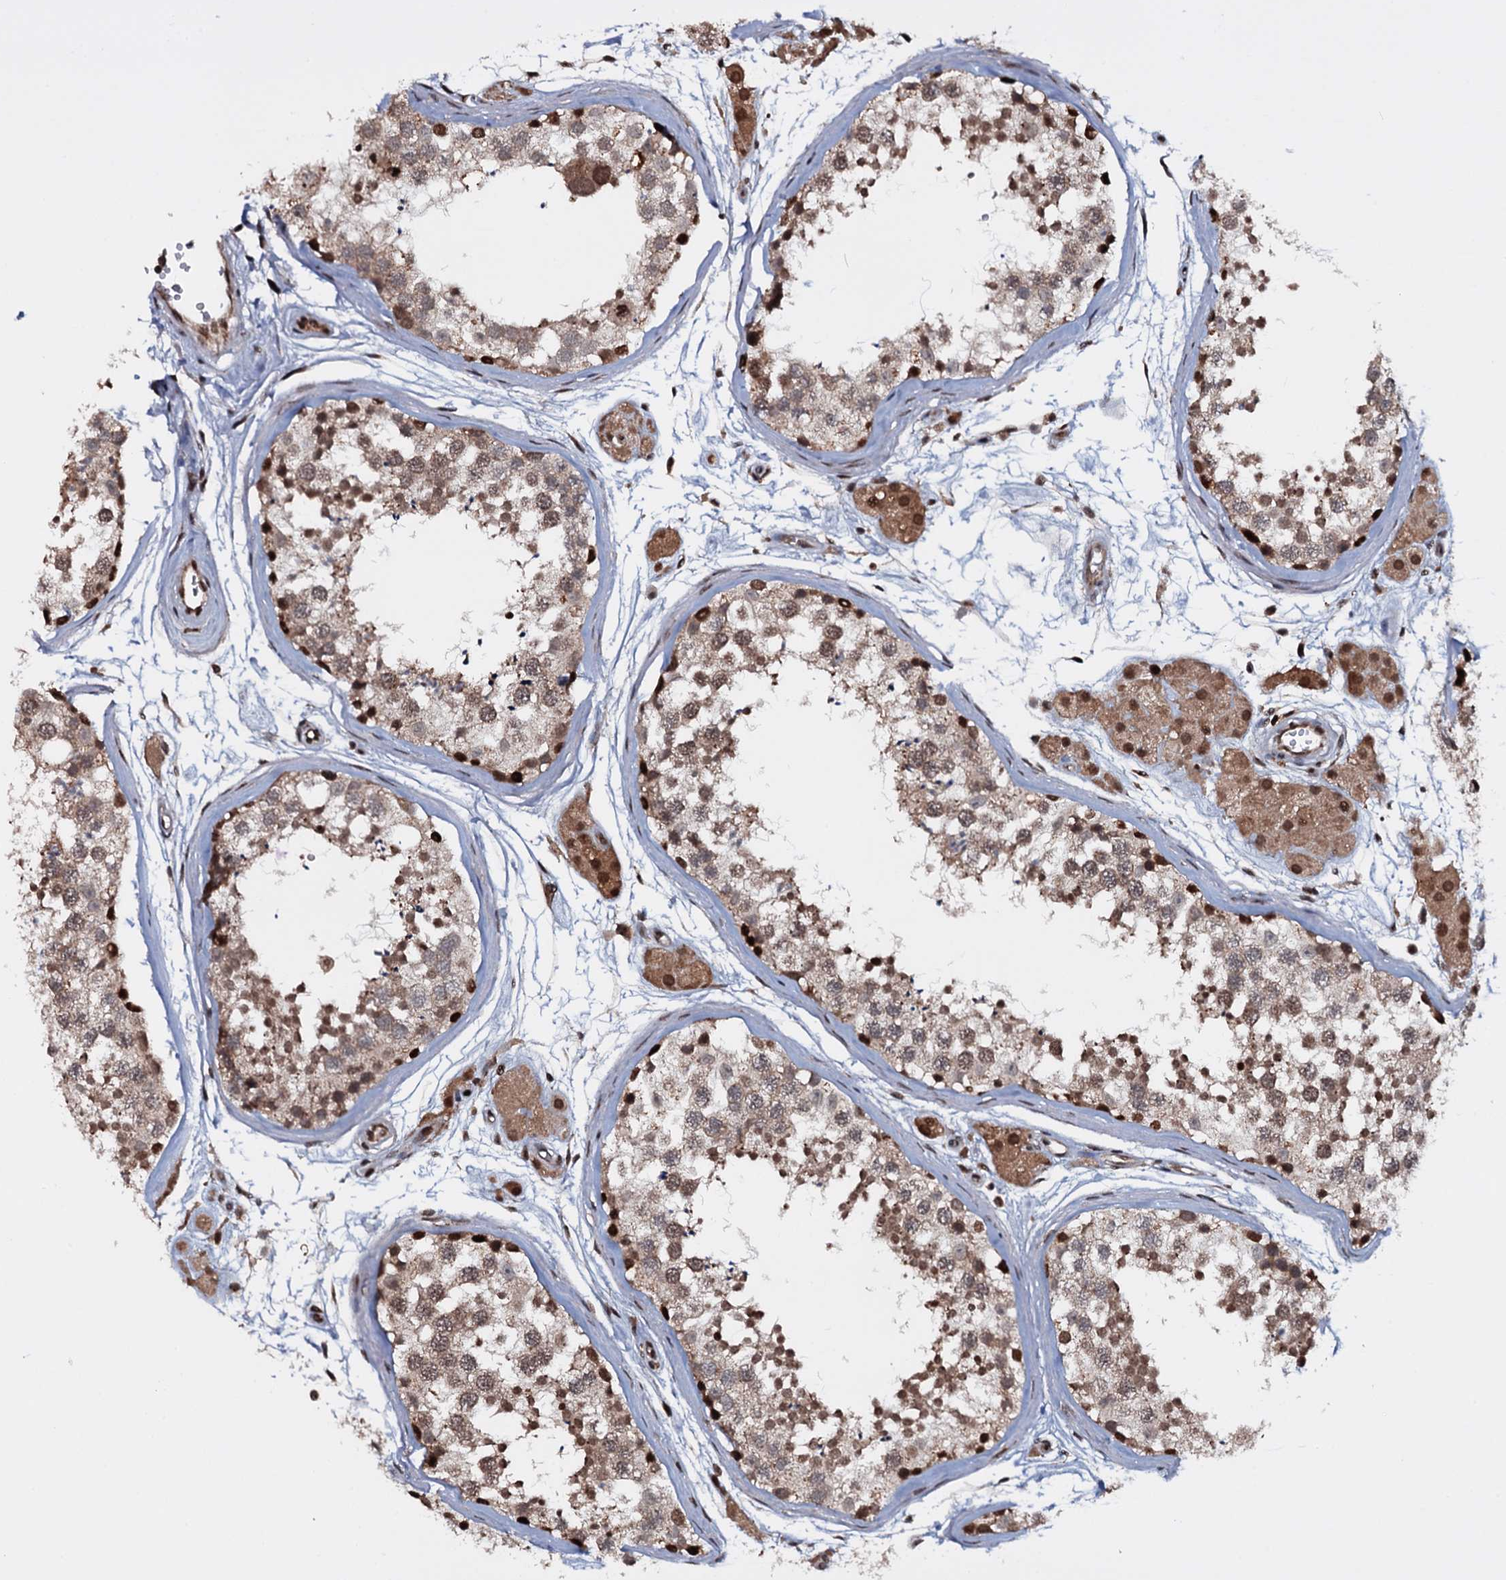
{"staining": {"intensity": "moderate", "quantity": ">75%", "location": "nuclear"}, "tissue": "testis", "cell_type": "Cells in seminiferous ducts", "image_type": "normal", "snomed": [{"axis": "morphology", "description": "Normal tissue, NOS"}, {"axis": "topography", "description": "Testis"}], "caption": "A micrograph showing moderate nuclear positivity in about >75% of cells in seminiferous ducts in unremarkable testis, as visualized by brown immunohistochemical staining.", "gene": "HDDC3", "patient": {"sex": "male", "age": 56}}